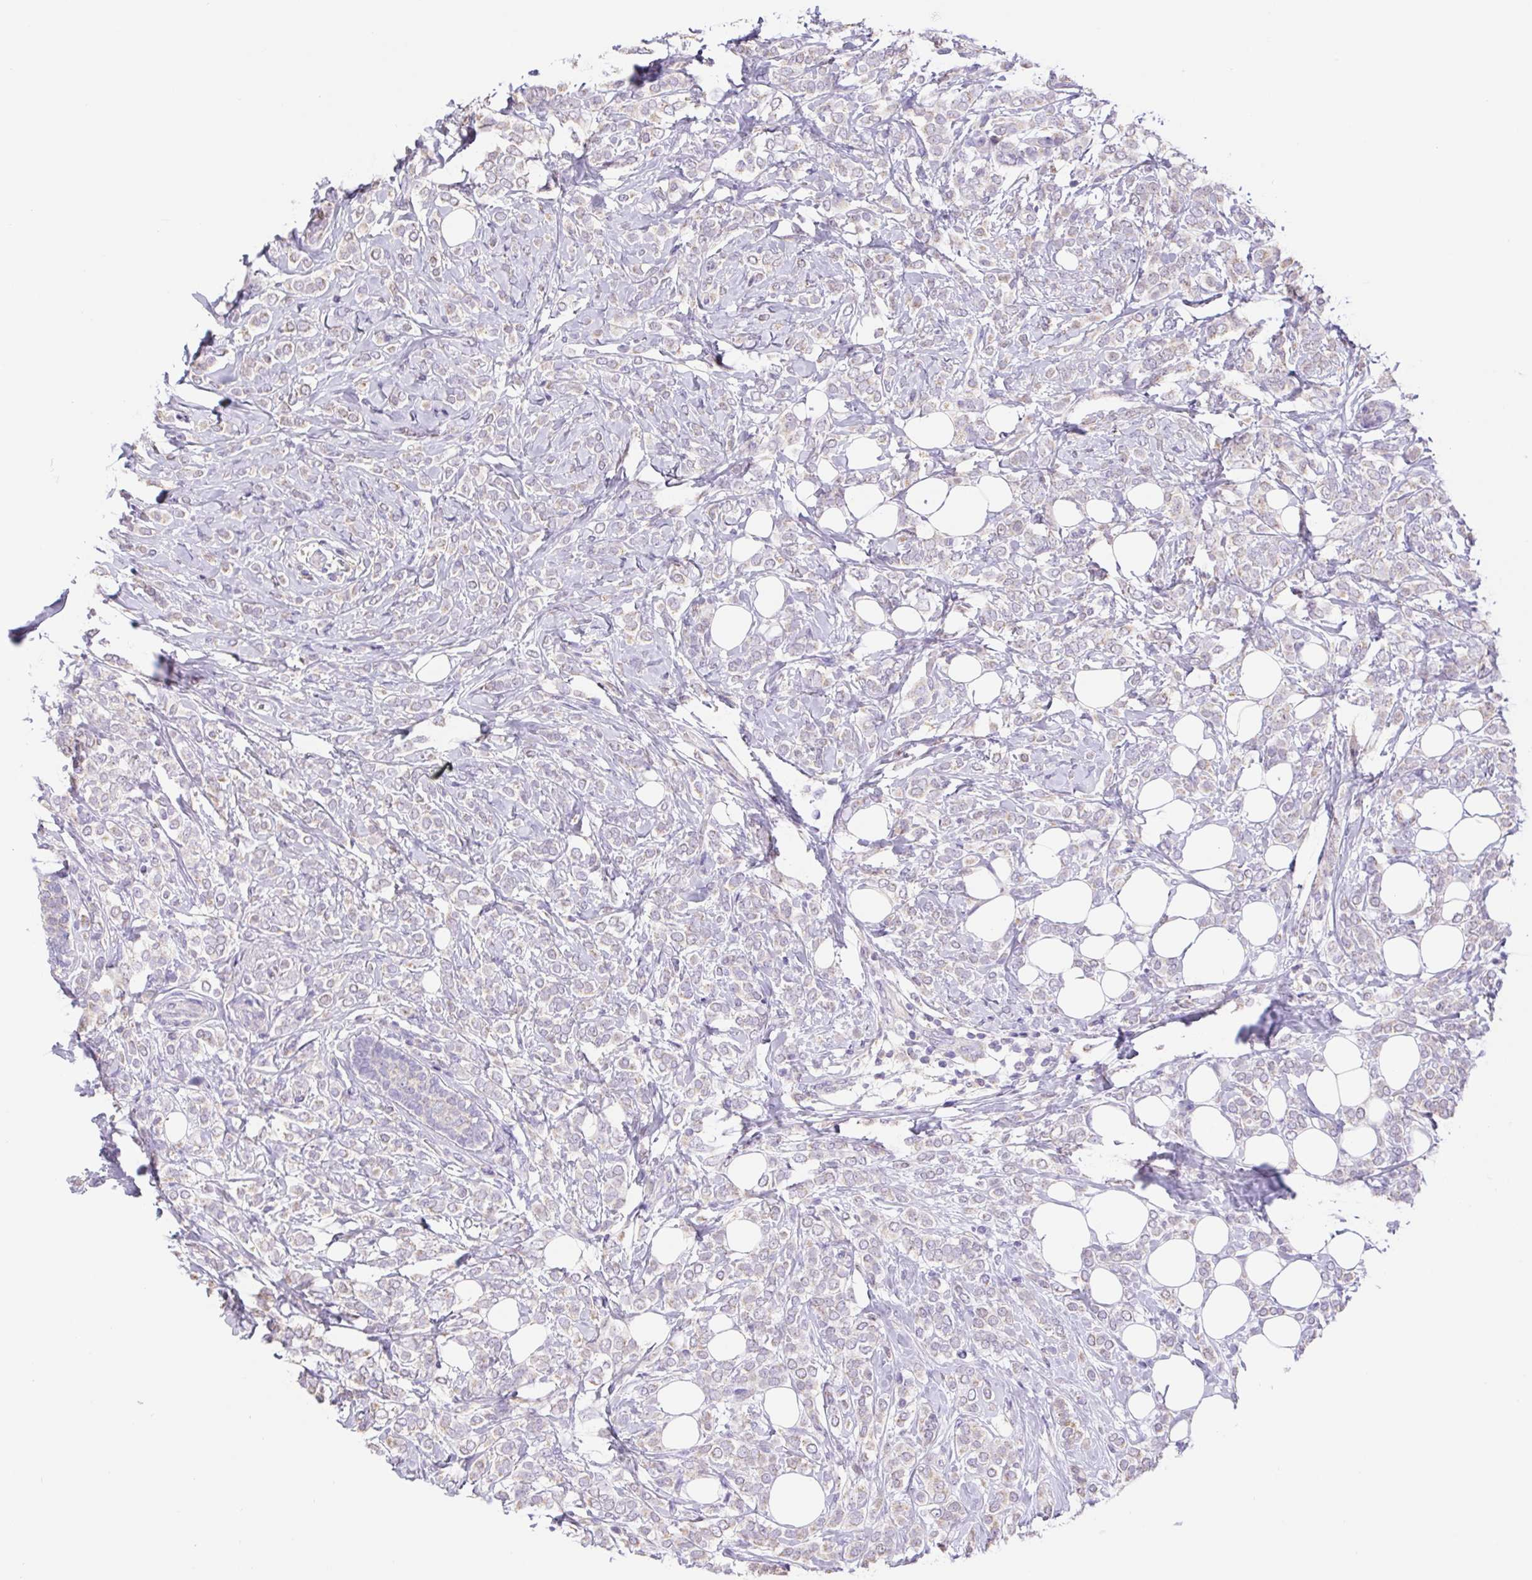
{"staining": {"intensity": "weak", "quantity": "<25%", "location": "cytoplasmic/membranous"}, "tissue": "breast cancer", "cell_type": "Tumor cells", "image_type": "cancer", "snomed": [{"axis": "morphology", "description": "Lobular carcinoma"}, {"axis": "topography", "description": "Breast"}], "caption": "Breast lobular carcinoma was stained to show a protein in brown. There is no significant positivity in tumor cells.", "gene": "FKBP6", "patient": {"sex": "female", "age": 49}}